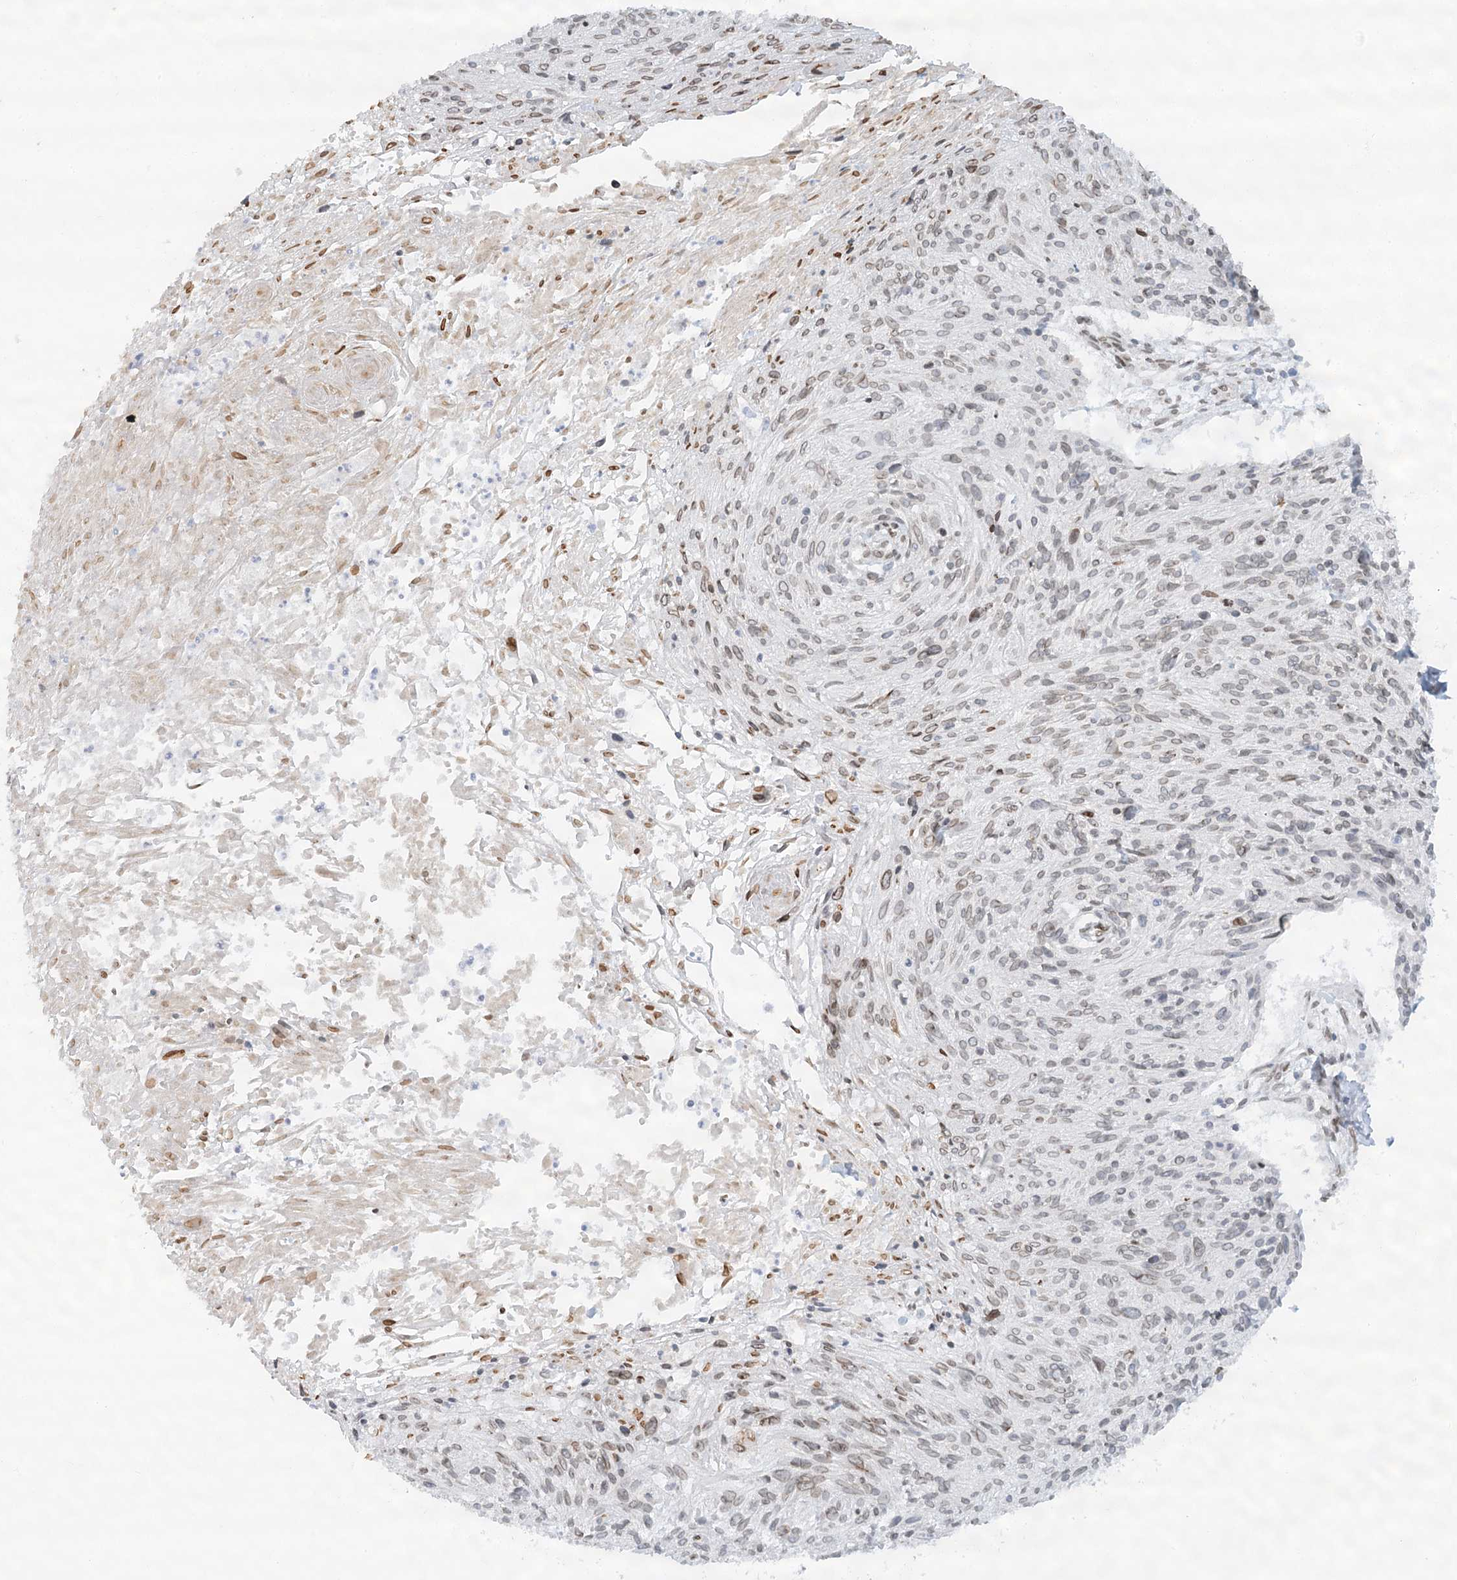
{"staining": {"intensity": "weak", "quantity": "25%-75%", "location": "cytoplasmic/membranous,nuclear"}, "tissue": "cervical cancer", "cell_type": "Tumor cells", "image_type": "cancer", "snomed": [{"axis": "morphology", "description": "Squamous cell carcinoma, NOS"}, {"axis": "topography", "description": "Cervix"}], "caption": "An immunohistochemistry (IHC) image of tumor tissue is shown. Protein staining in brown labels weak cytoplasmic/membranous and nuclear positivity in cervical cancer within tumor cells.", "gene": "VWA5A", "patient": {"sex": "female", "age": 51}}